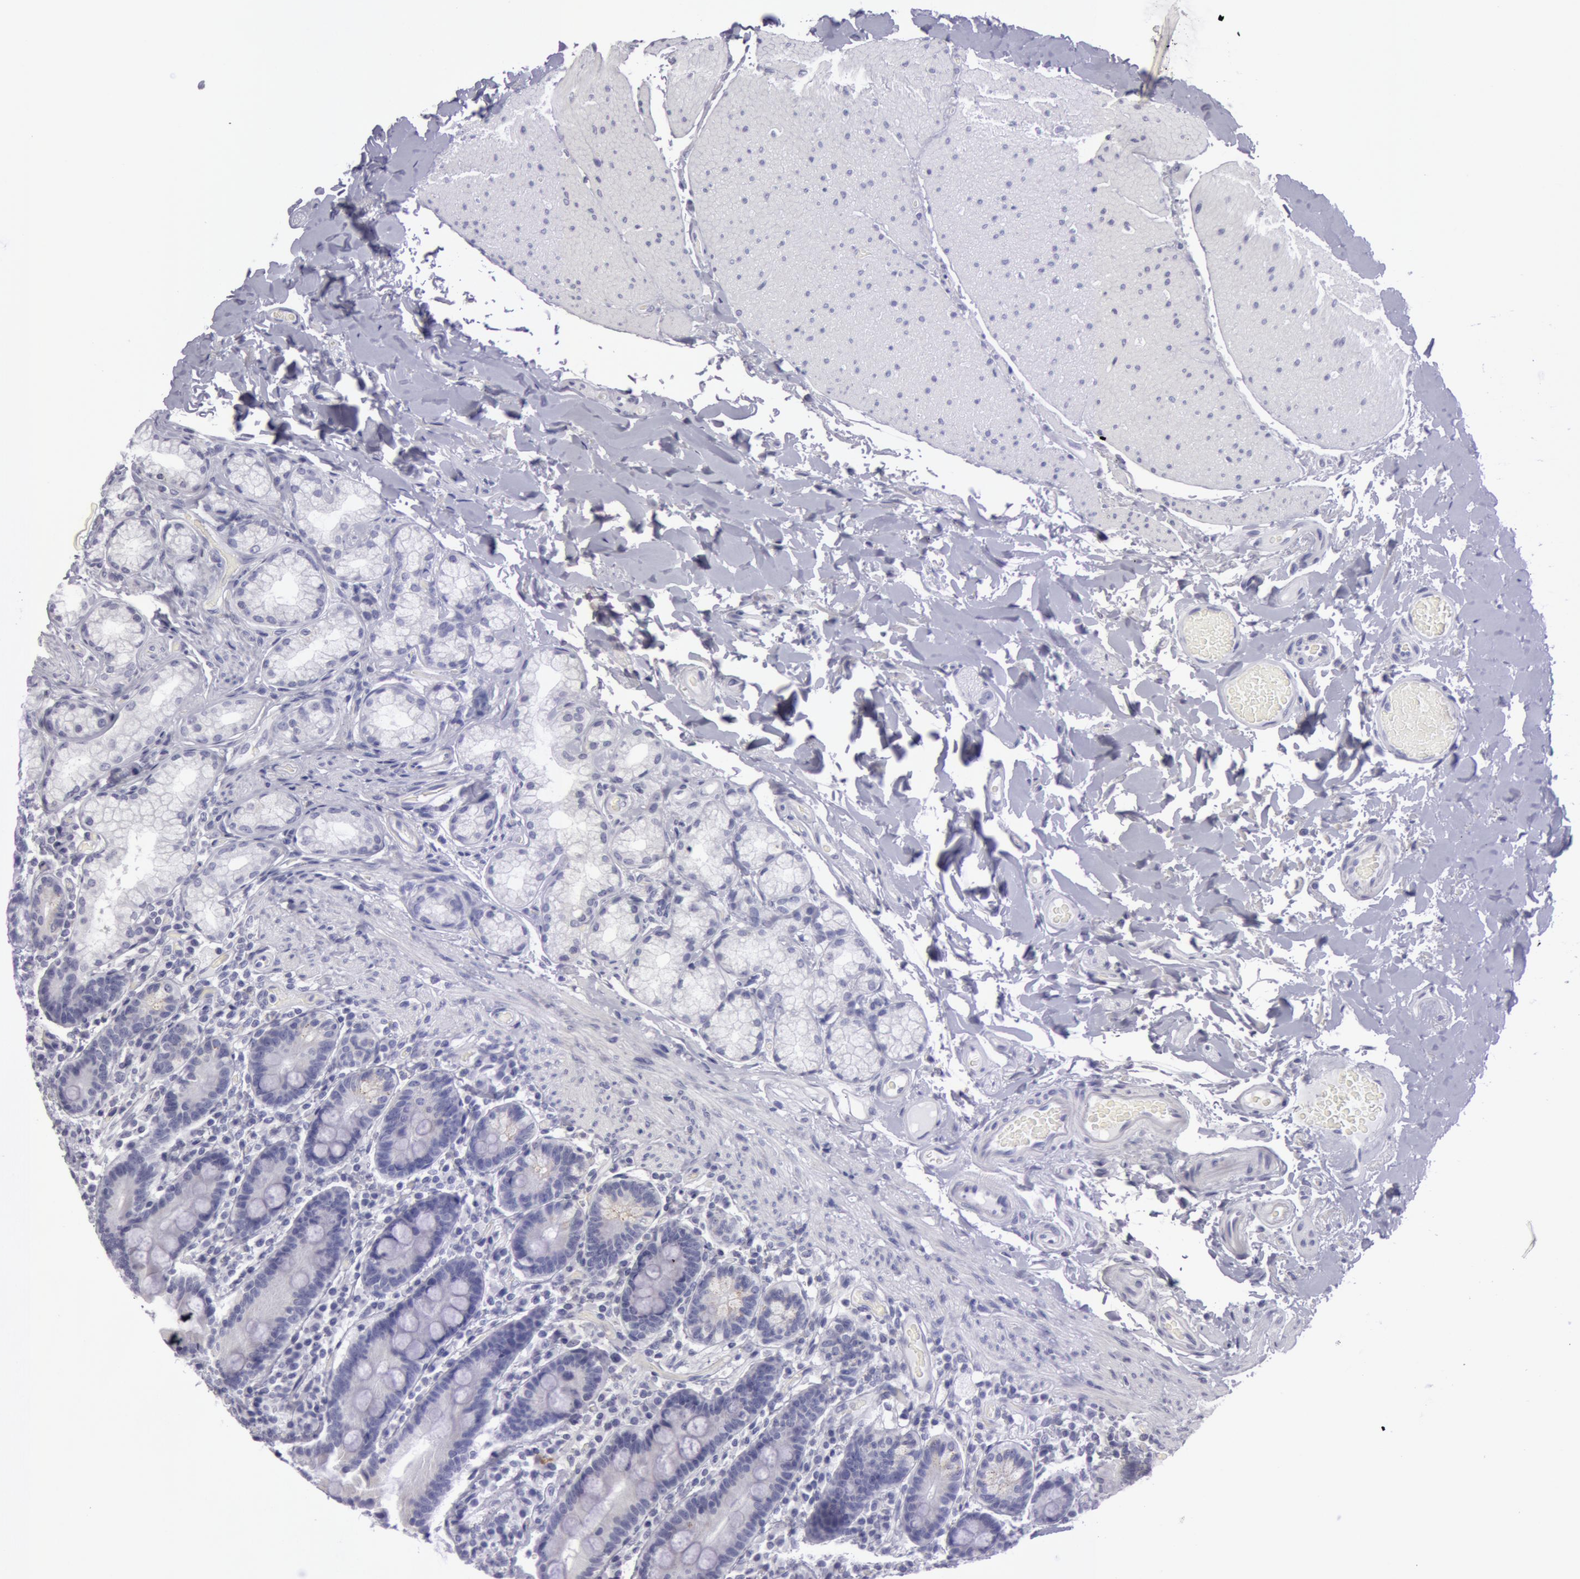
{"staining": {"intensity": "negative", "quantity": "none", "location": "none"}, "tissue": "duodenum", "cell_type": "Glandular cells", "image_type": "normal", "snomed": [{"axis": "morphology", "description": "Normal tissue, NOS"}, {"axis": "topography", "description": "Duodenum"}], "caption": "Duodenum was stained to show a protein in brown. There is no significant positivity in glandular cells.", "gene": "AMACR", "patient": {"sex": "male", "age": 73}}